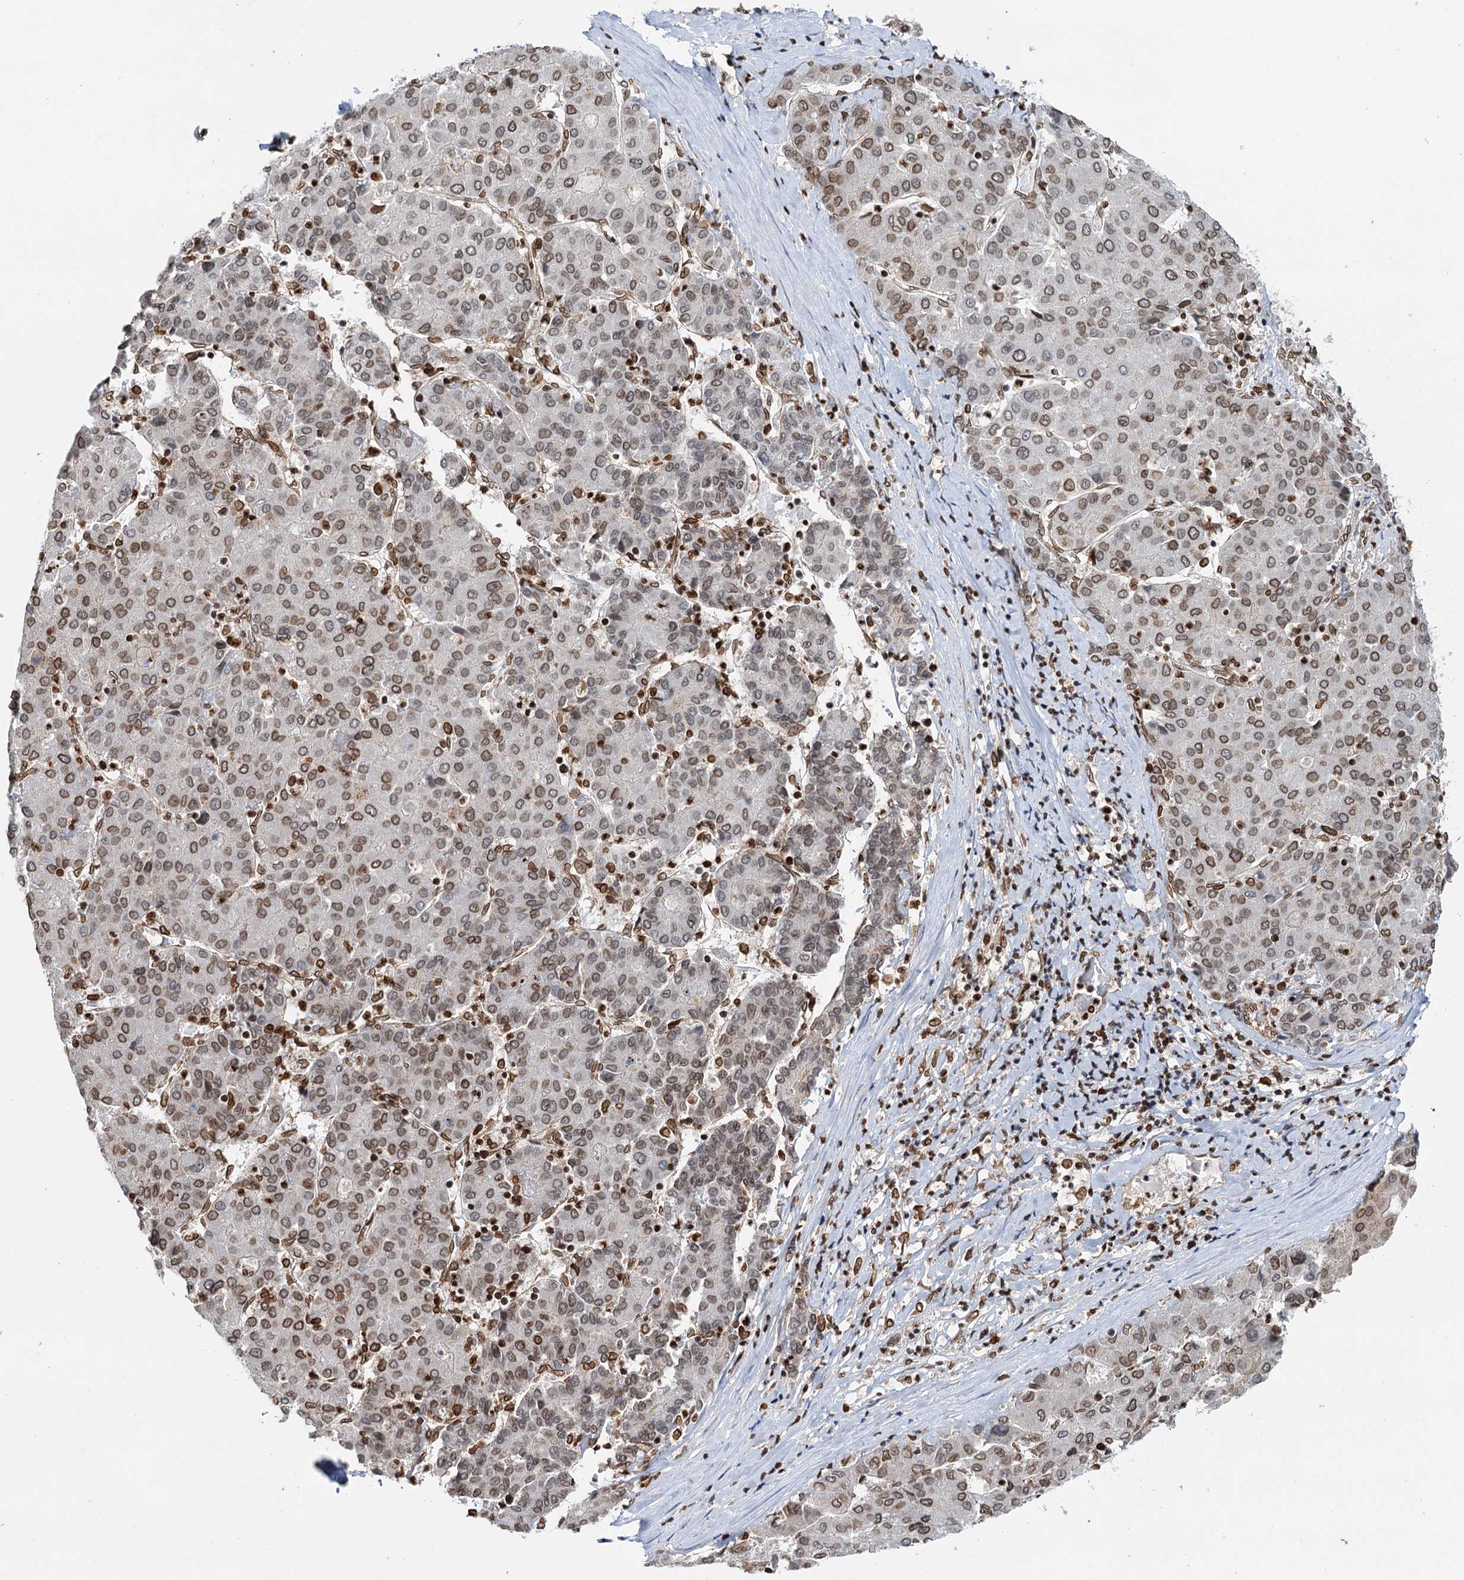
{"staining": {"intensity": "moderate", "quantity": "25%-75%", "location": "nuclear"}, "tissue": "liver cancer", "cell_type": "Tumor cells", "image_type": "cancer", "snomed": [{"axis": "morphology", "description": "Carcinoma, Hepatocellular, NOS"}, {"axis": "topography", "description": "Liver"}], "caption": "Immunohistochemical staining of human liver cancer (hepatocellular carcinoma) demonstrates medium levels of moderate nuclear protein expression in about 25%-75% of tumor cells.", "gene": "ZC3H13", "patient": {"sex": "male", "age": 65}}